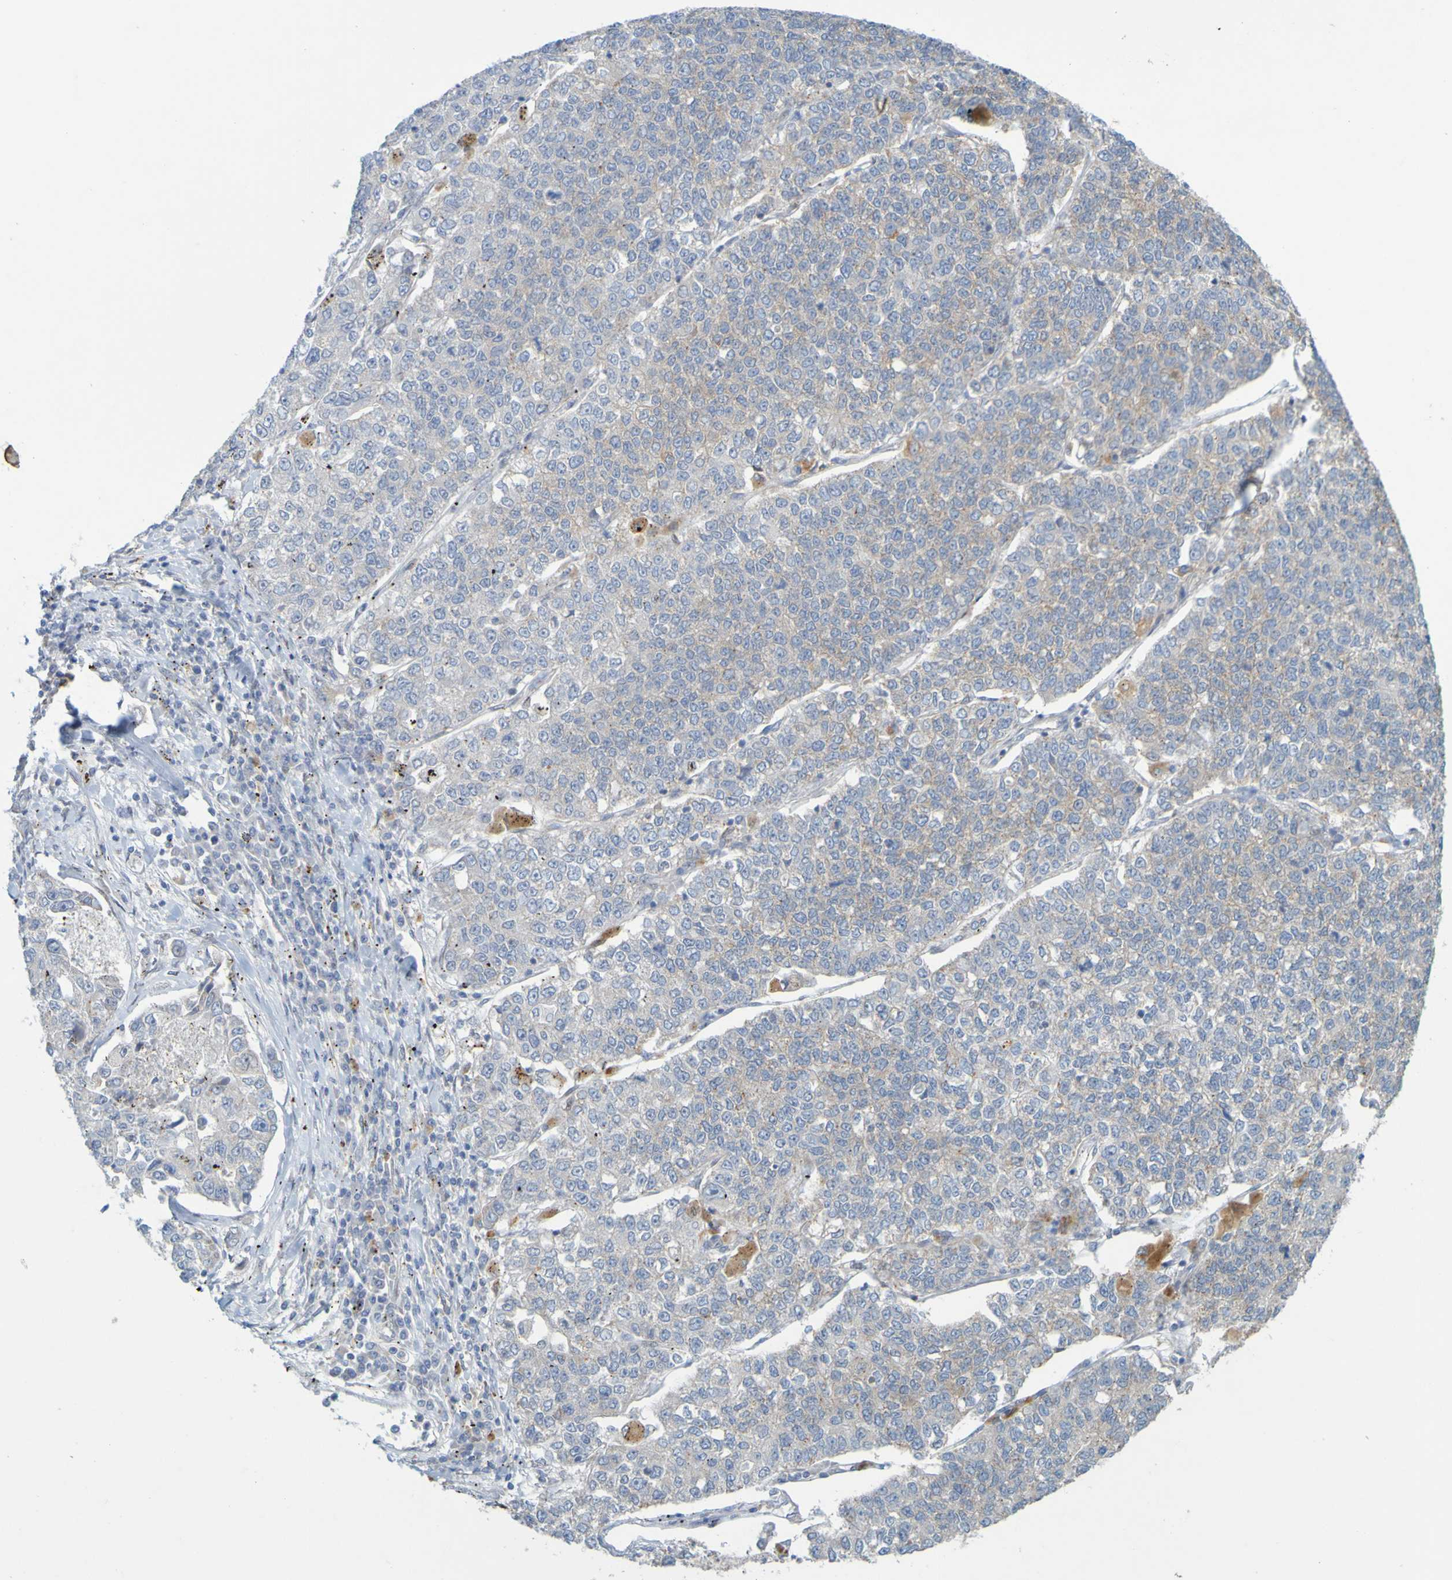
{"staining": {"intensity": "weak", "quantity": "25%-75%", "location": "cytoplasmic/membranous"}, "tissue": "lung cancer", "cell_type": "Tumor cells", "image_type": "cancer", "snomed": [{"axis": "morphology", "description": "Adenocarcinoma, NOS"}, {"axis": "topography", "description": "Lung"}], "caption": "A brown stain shows weak cytoplasmic/membranous staining of a protein in lung adenocarcinoma tumor cells.", "gene": "MAG", "patient": {"sex": "male", "age": 49}}